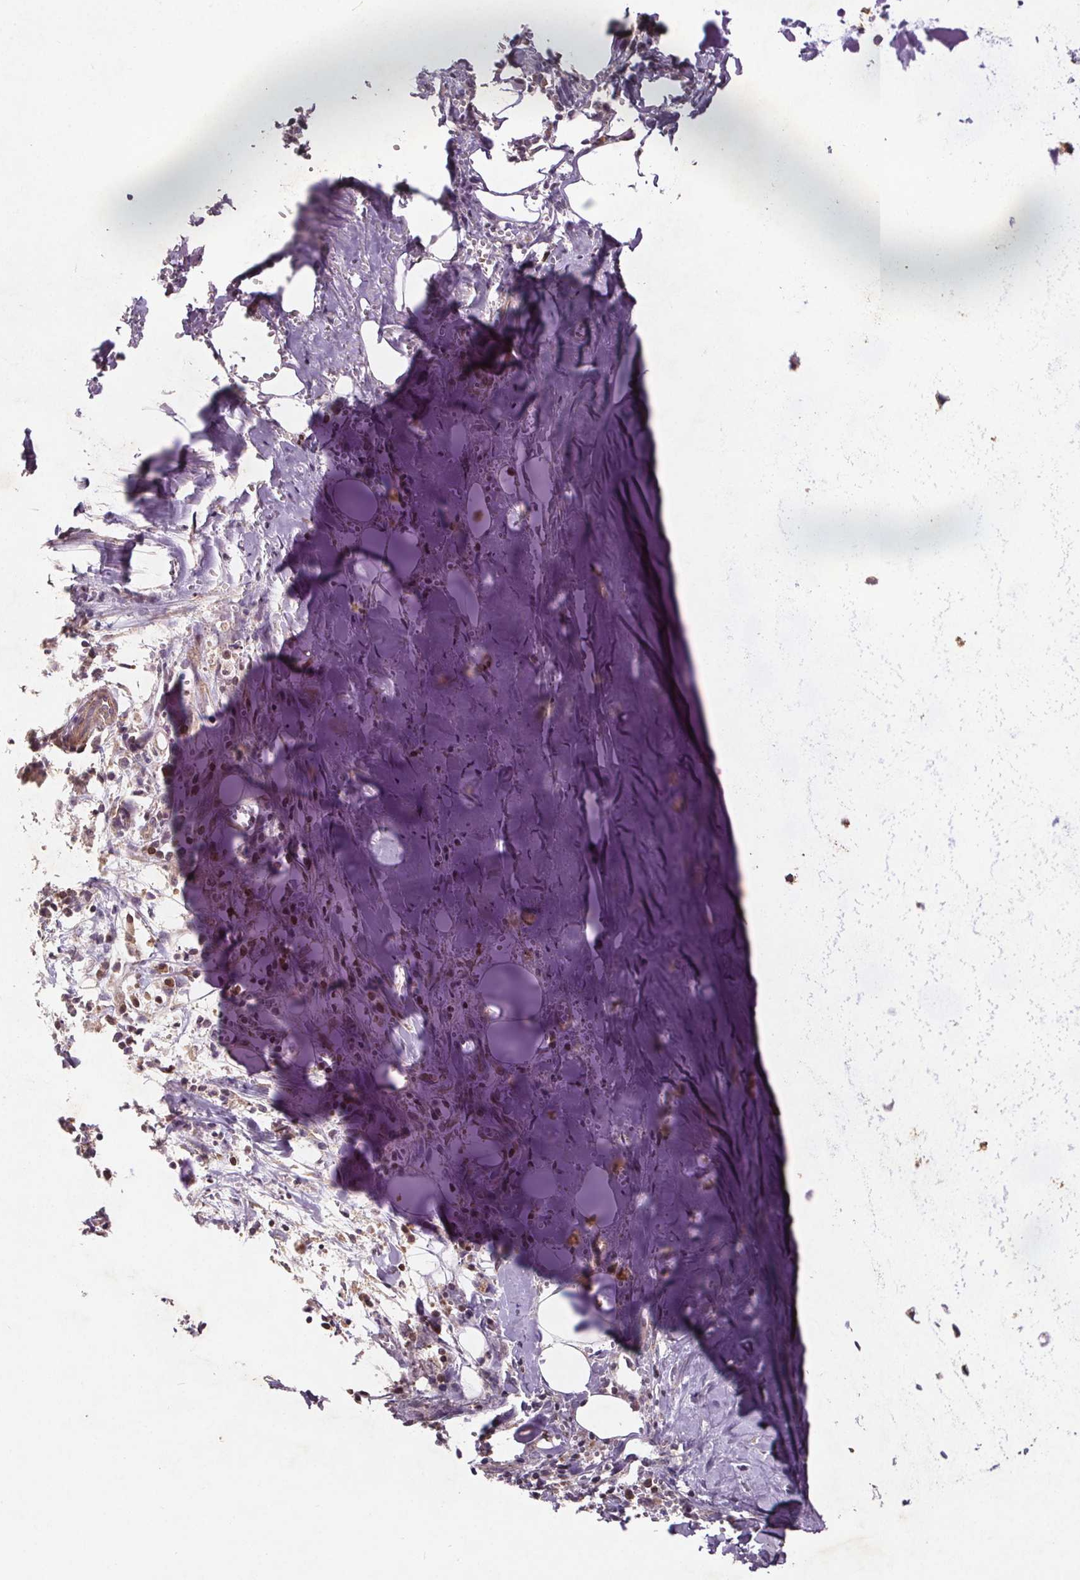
{"staining": {"intensity": "negative", "quantity": "none", "location": "none"}, "tissue": "adipose tissue", "cell_type": "Adipocytes", "image_type": "normal", "snomed": [{"axis": "morphology", "description": "Normal tissue, NOS"}, {"axis": "morphology", "description": "Squamous cell carcinoma, NOS"}, {"axis": "topography", "description": "Cartilage tissue"}, {"axis": "topography", "description": "Bronchus"}, {"axis": "topography", "description": "Lung"}], "caption": "Adipocytes are negative for brown protein staining in benign adipose tissue. (Stains: DAB (3,3'-diaminobenzidine) immunohistochemistry with hematoxylin counter stain, Microscopy: brightfield microscopy at high magnification).", "gene": "STRN3", "patient": {"sex": "male", "age": 66}}